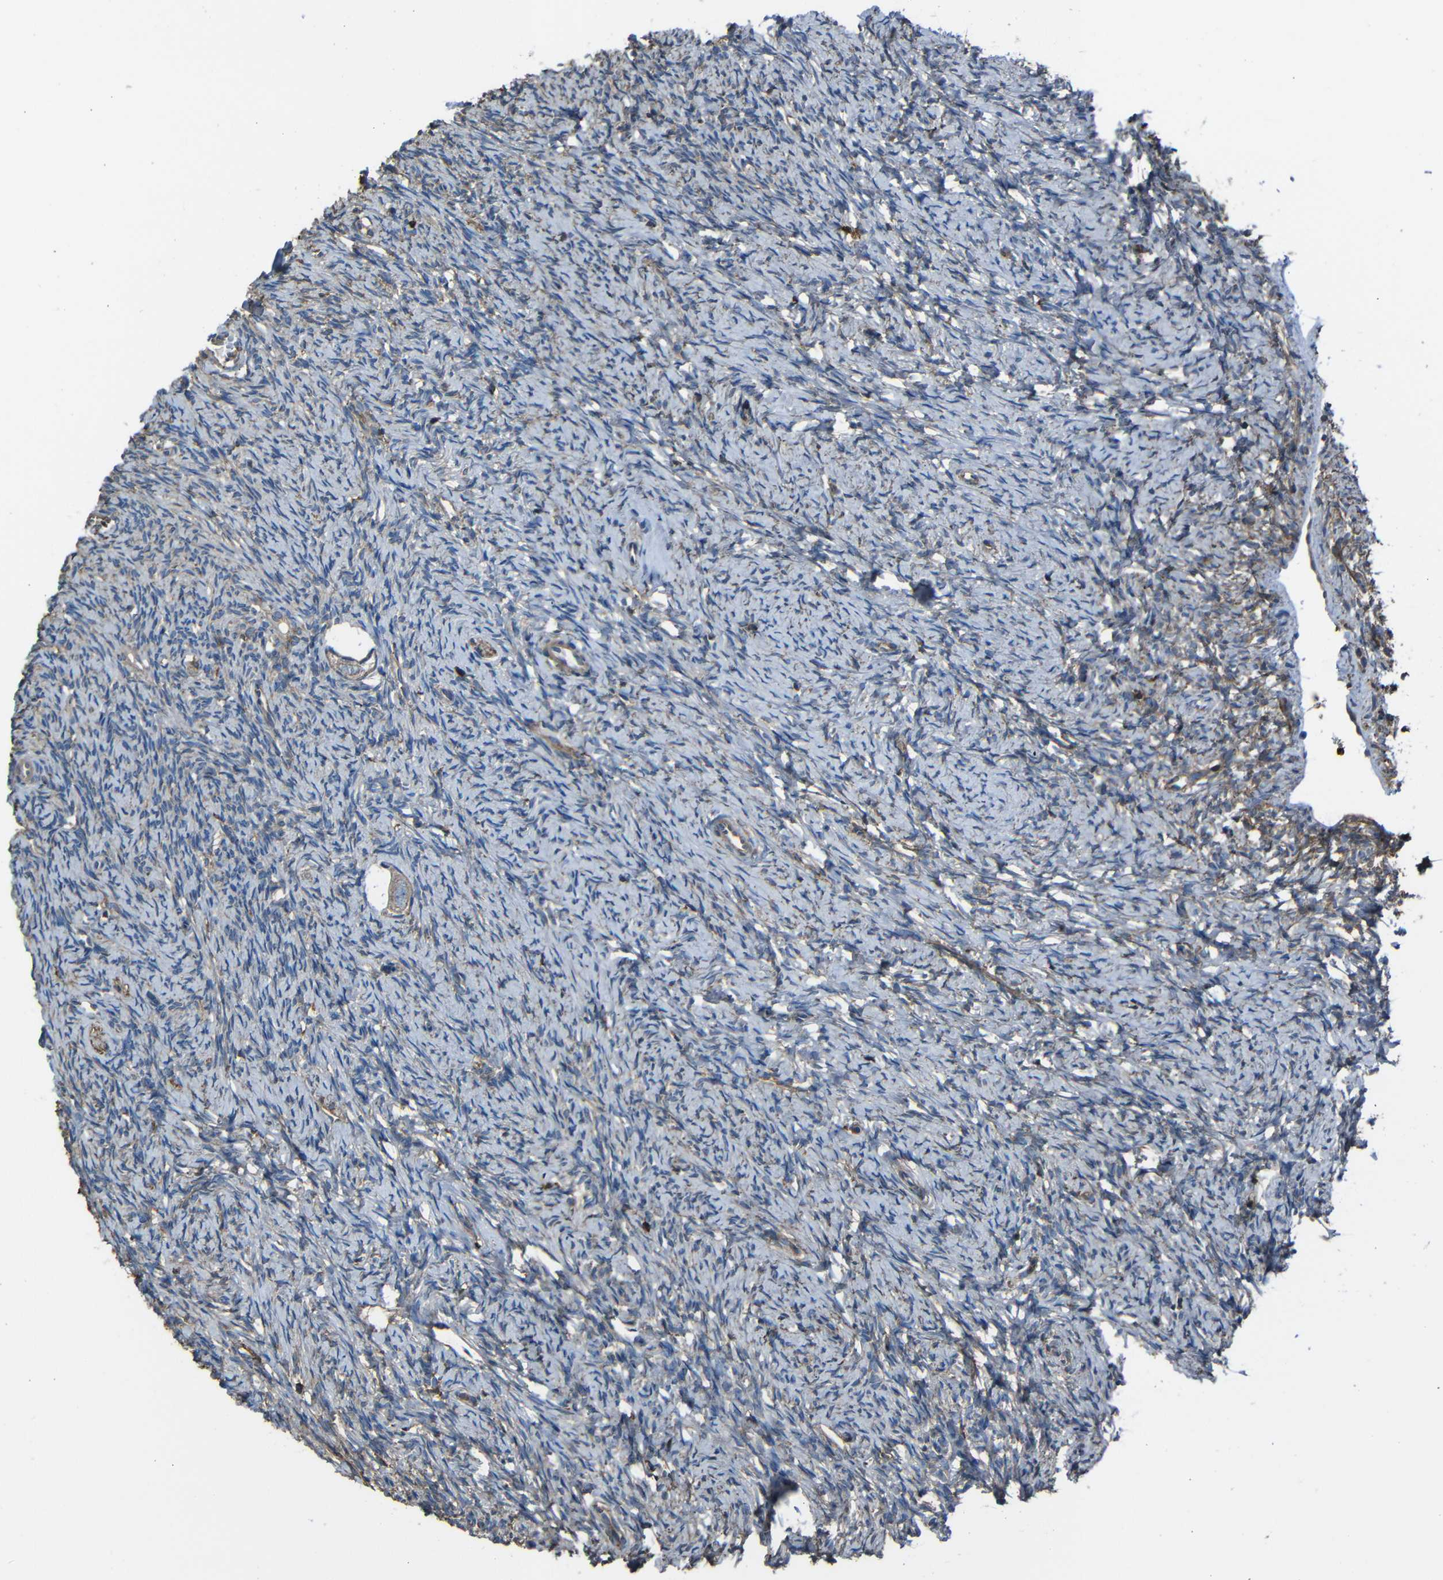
{"staining": {"intensity": "weak", "quantity": ">75%", "location": "cytoplasmic/membranous"}, "tissue": "ovary", "cell_type": "Follicle cells", "image_type": "normal", "snomed": [{"axis": "morphology", "description": "Normal tissue, NOS"}, {"axis": "topography", "description": "Ovary"}], "caption": "An immunohistochemistry photomicrograph of benign tissue is shown. Protein staining in brown labels weak cytoplasmic/membranous positivity in ovary within follicle cells. (IHC, brightfield microscopy, high magnification).", "gene": "ADGRE5", "patient": {"sex": "female", "age": 33}}